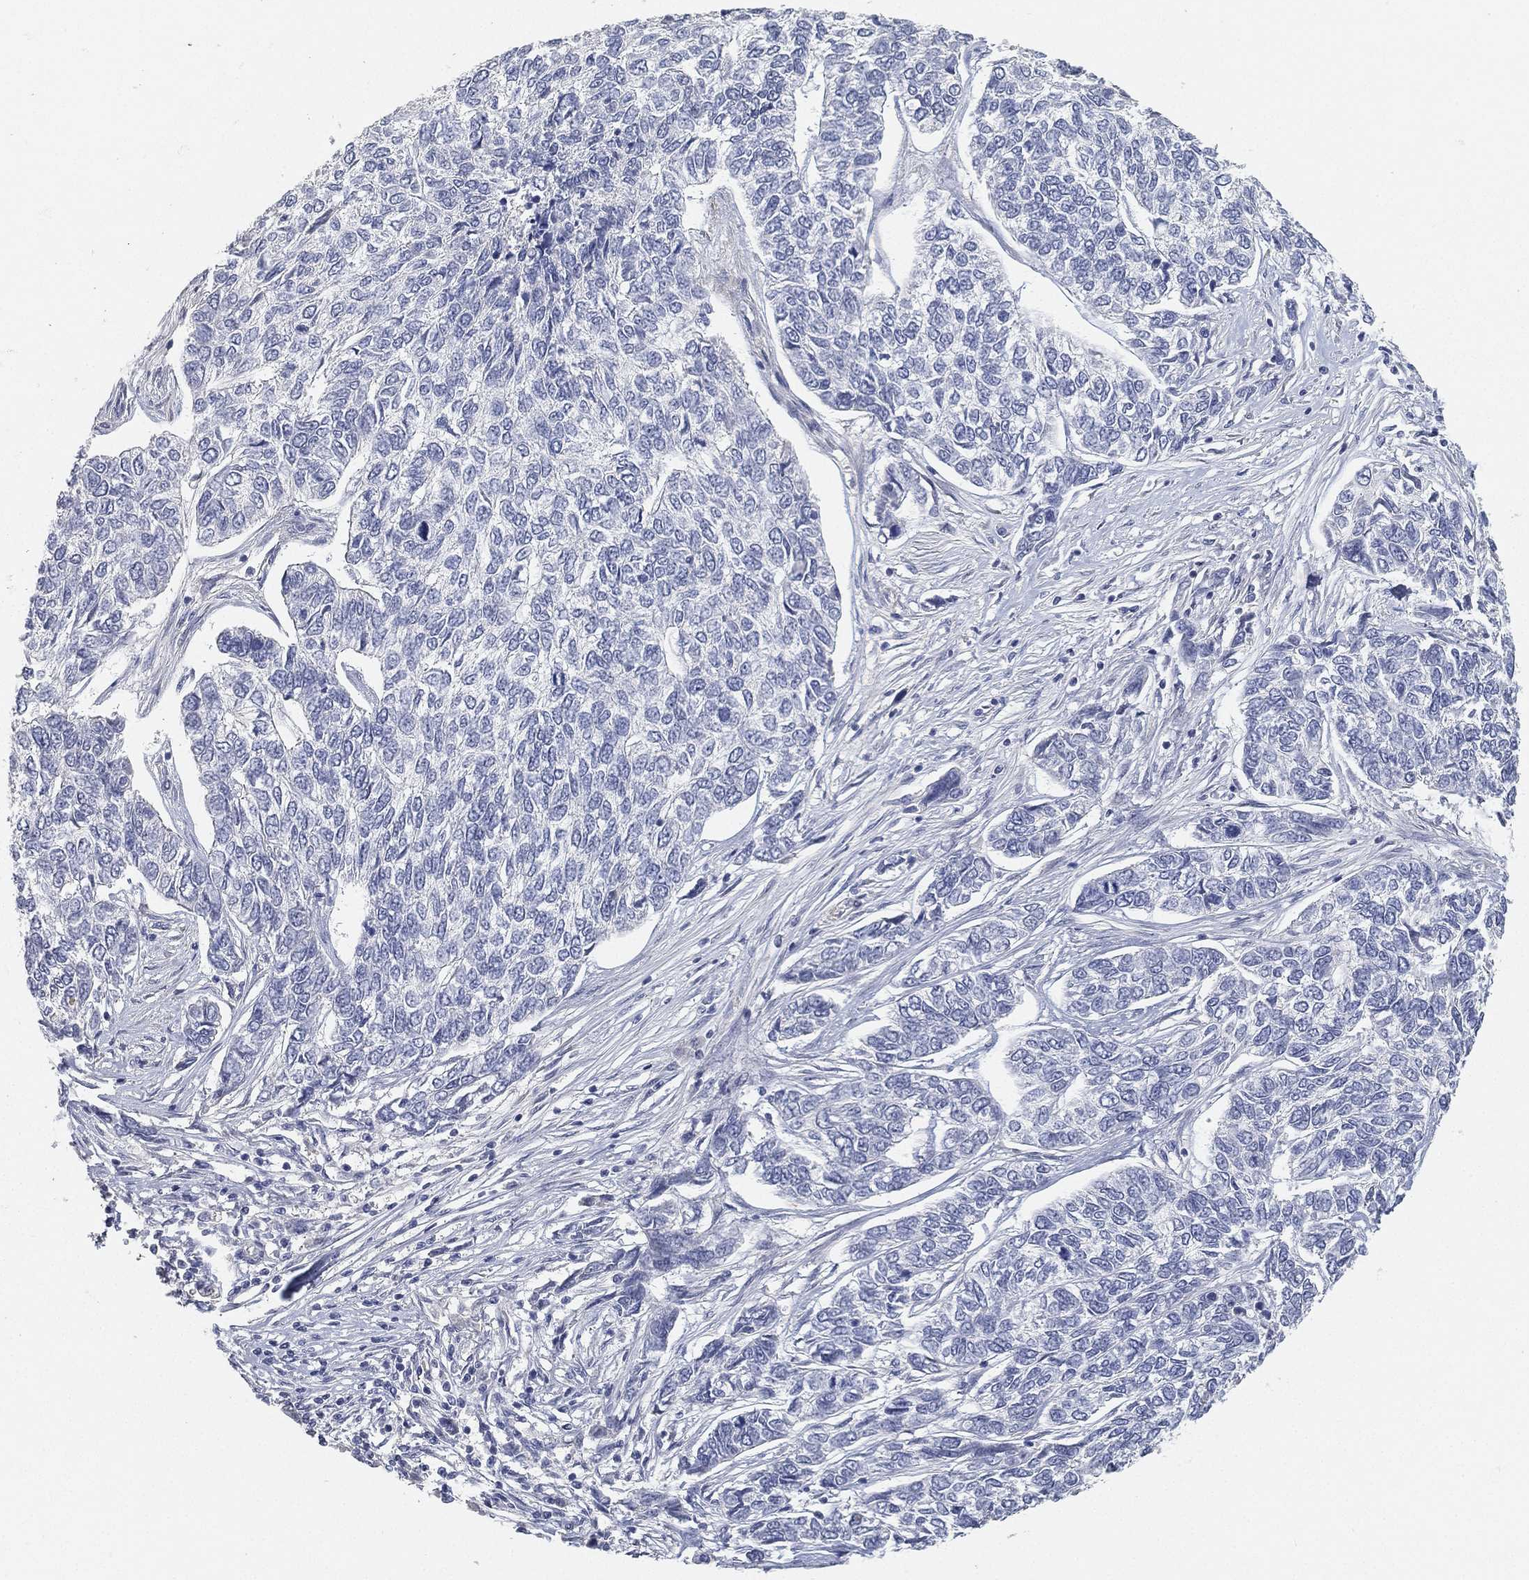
{"staining": {"intensity": "negative", "quantity": "none", "location": "none"}, "tissue": "skin cancer", "cell_type": "Tumor cells", "image_type": "cancer", "snomed": [{"axis": "morphology", "description": "Basal cell carcinoma"}, {"axis": "topography", "description": "Skin"}], "caption": "A photomicrograph of human basal cell carcinoma (skin) is negative for staining in tumor cells. (Stains: DAB (3,3'-diaminobenzidine) immunohistochemistry with hematoxylin counter stain, Microscopy: brightfield microscopy at high magnification).", "gene": "GPR61", "patient": {"sex": "female", "age": 65}}